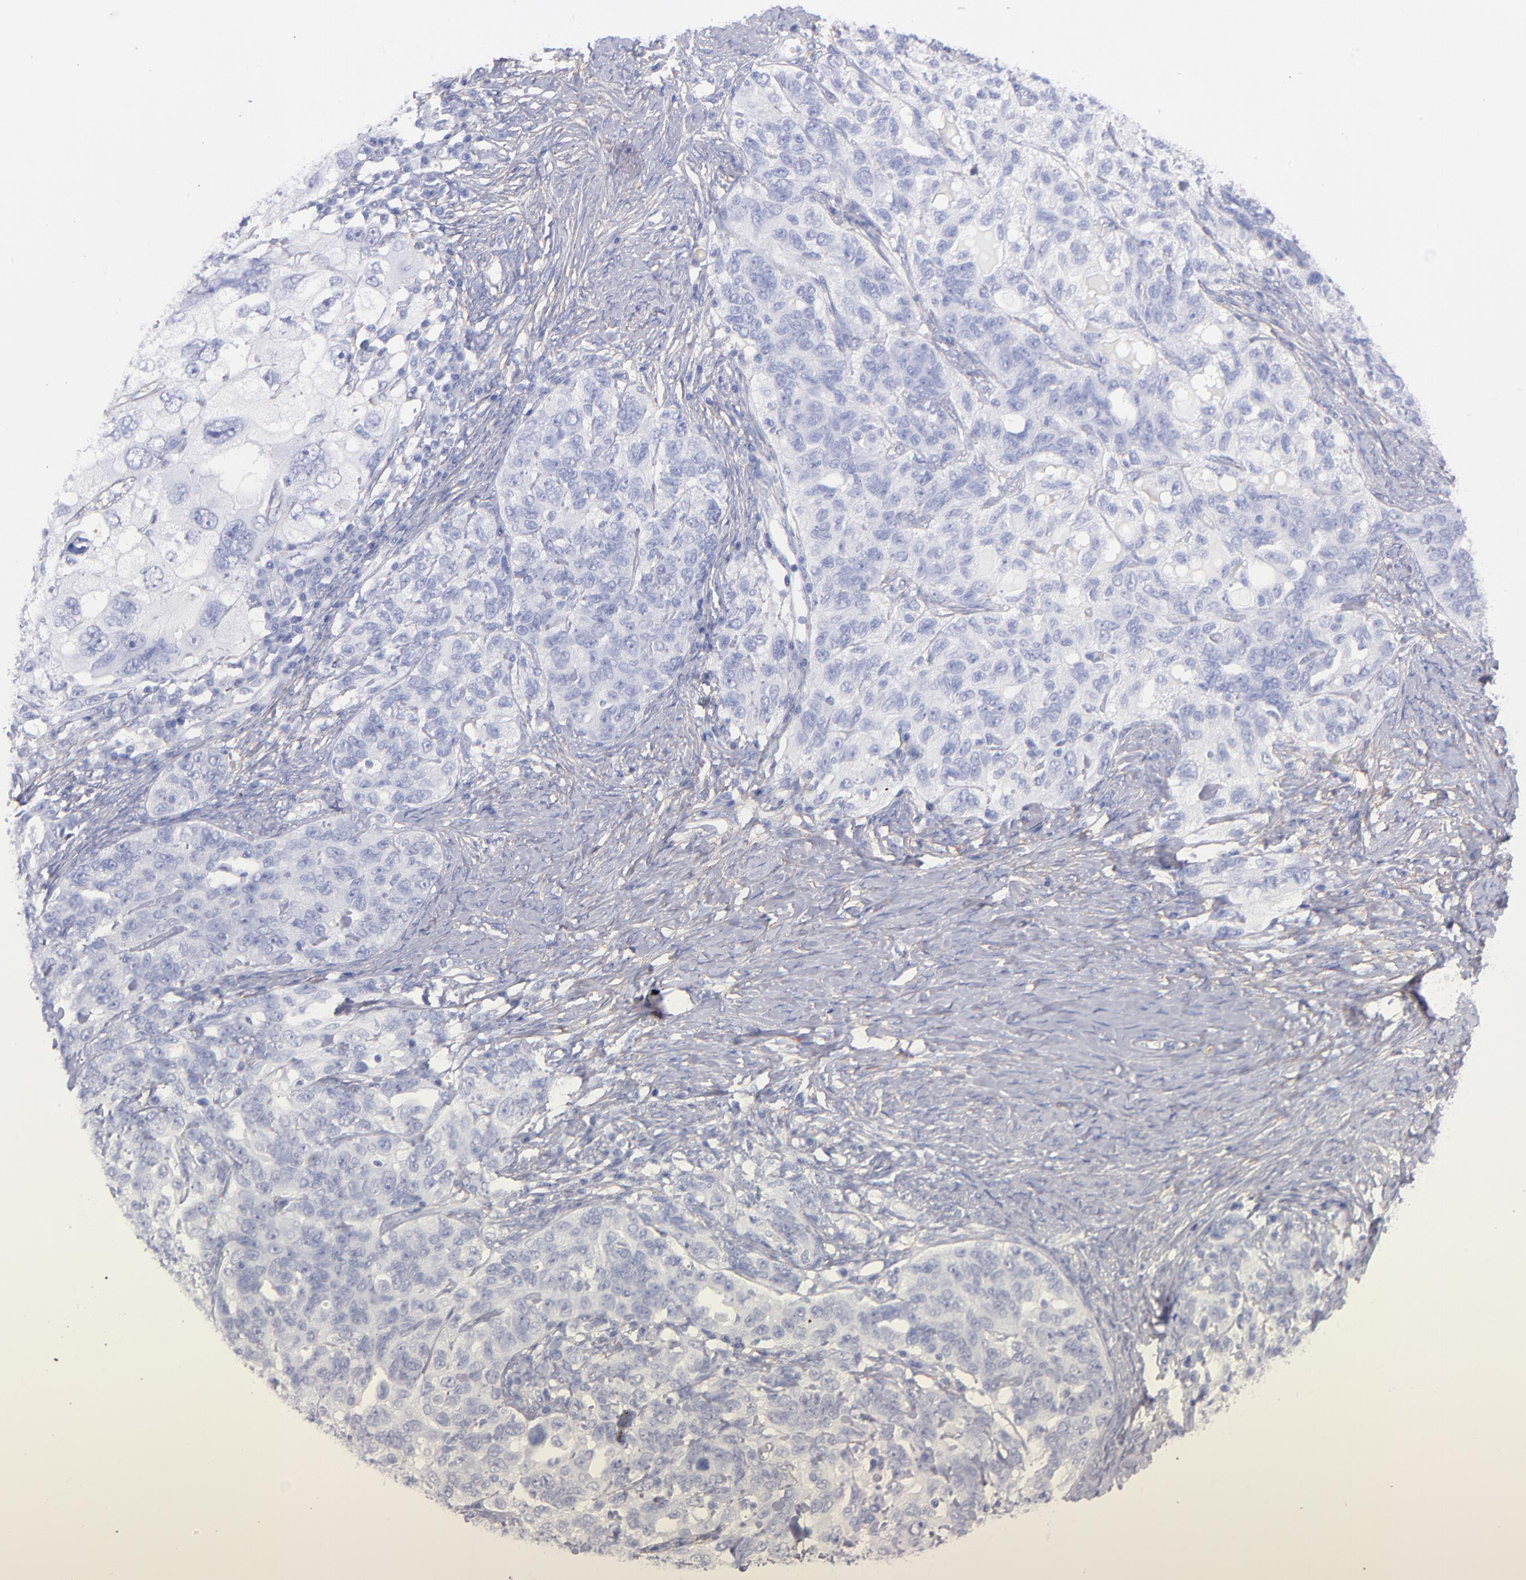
{"staining": {"intensity": "negative", "quantity": "none", "location": "none"}, "tissue": "ovarian cancer", "cell_type": "Tumor cells", "image_type": "cancer", "snomed": [{"axis": "morphology", "description": "Cystadenocarcinoma, serous, NOS"}, {"axis": "topography", "description": "Ovary"}], "caption": "This is an immunohistochemistry histopathology image of ovarian serous cystadenocarcinoma. There is no positivity in tumor cells.", "gene": "PRKCA", "patient": {"sex": "female", "age": 82}}